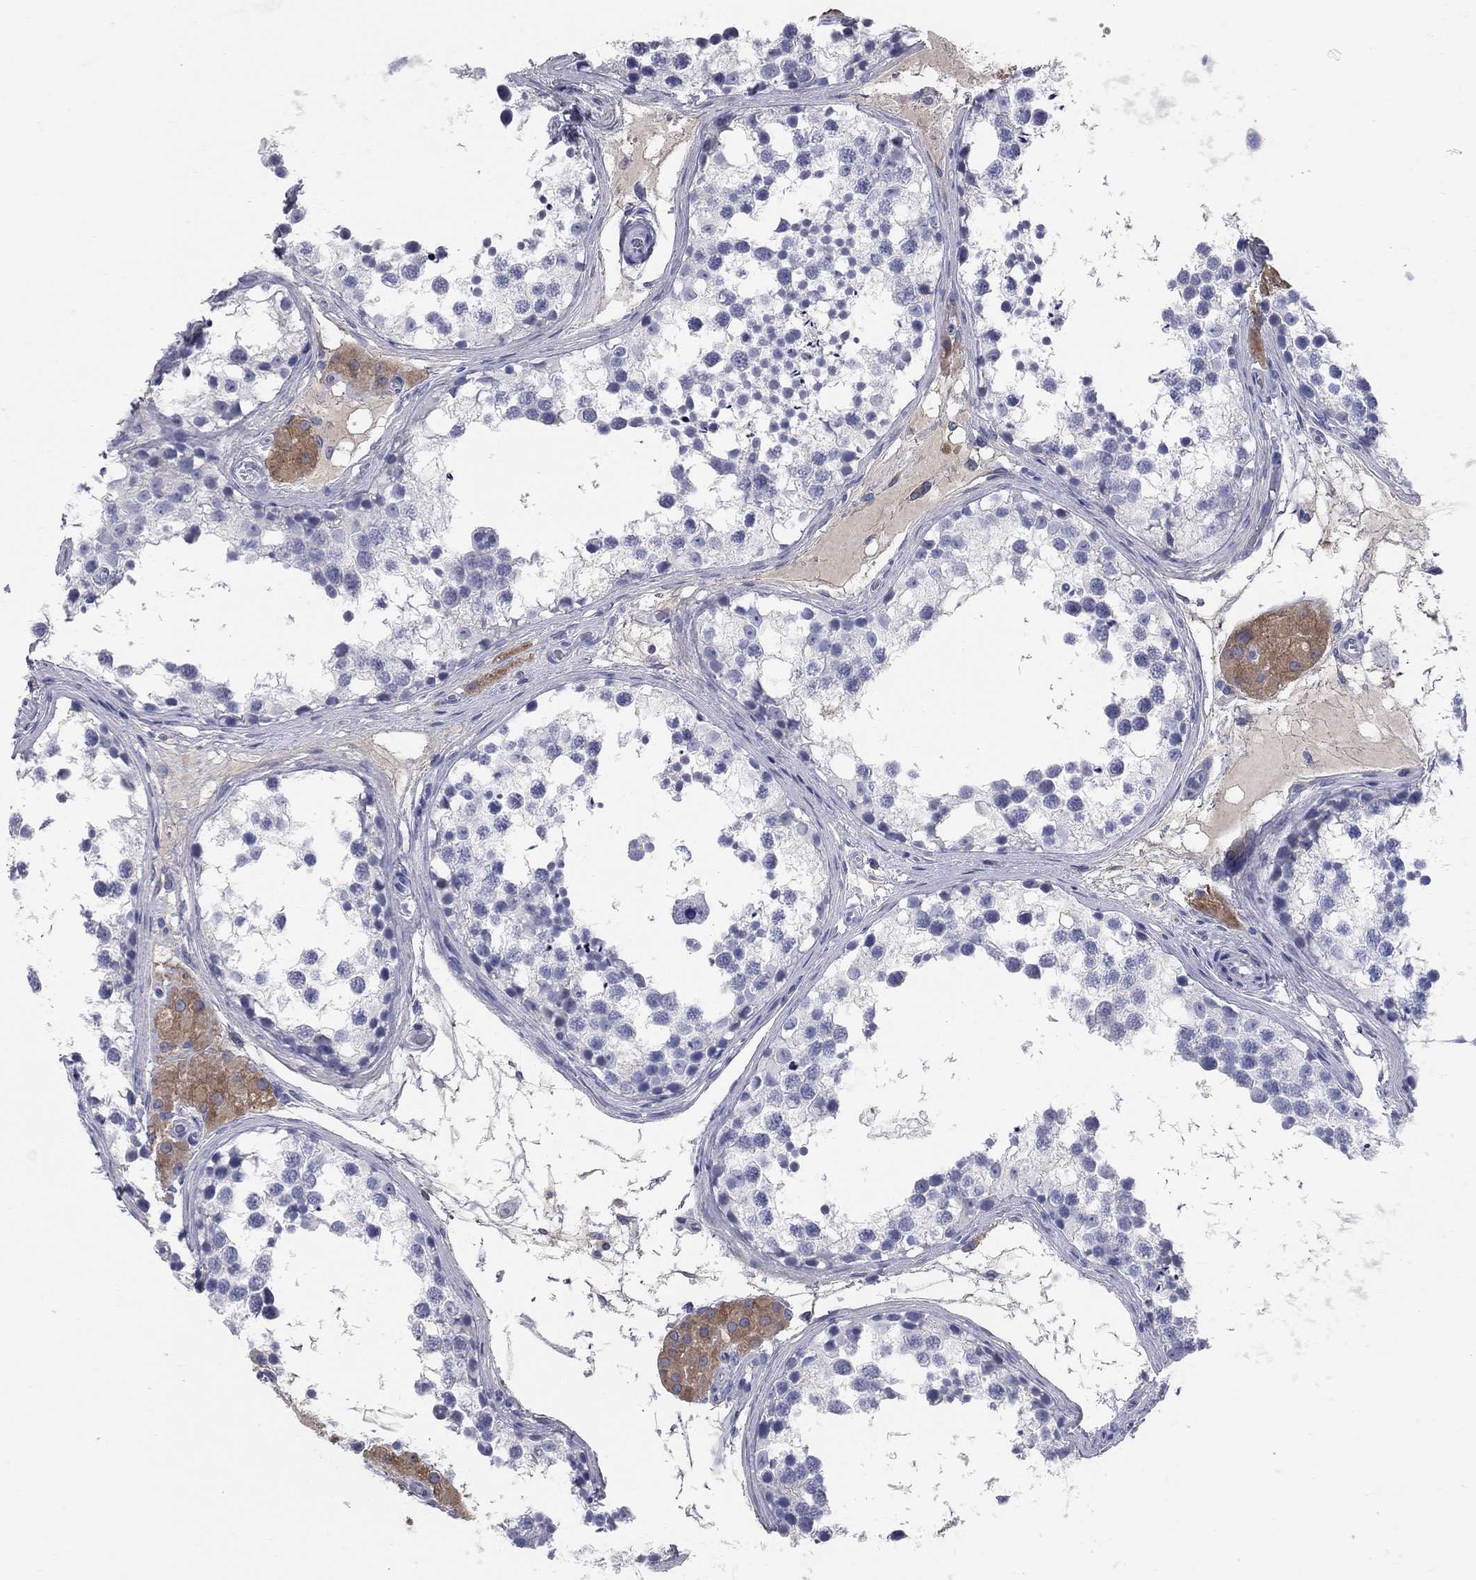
{"staining": {"intensity": "negative", "quantity": "none", "location": "none"}, "tissue": "testis", "cell_type": "Cells in seminiferous ducts", "image_type": "normal", "snomed": [{"axis": "morphology", "description": "Normal tissue, NOS"}, {"axis": "morphology", "description": "Seminoma, NOS"}, {"axis": "topography", "description": "Testis"}], "caption": "Immunohistochemical staining of normal testis reveals no significant expression in cells in seminiferous ducts. Nuclei are stained in blue.", "gene": "AOX1", "patient": {"sex": "male", "age": 65}}